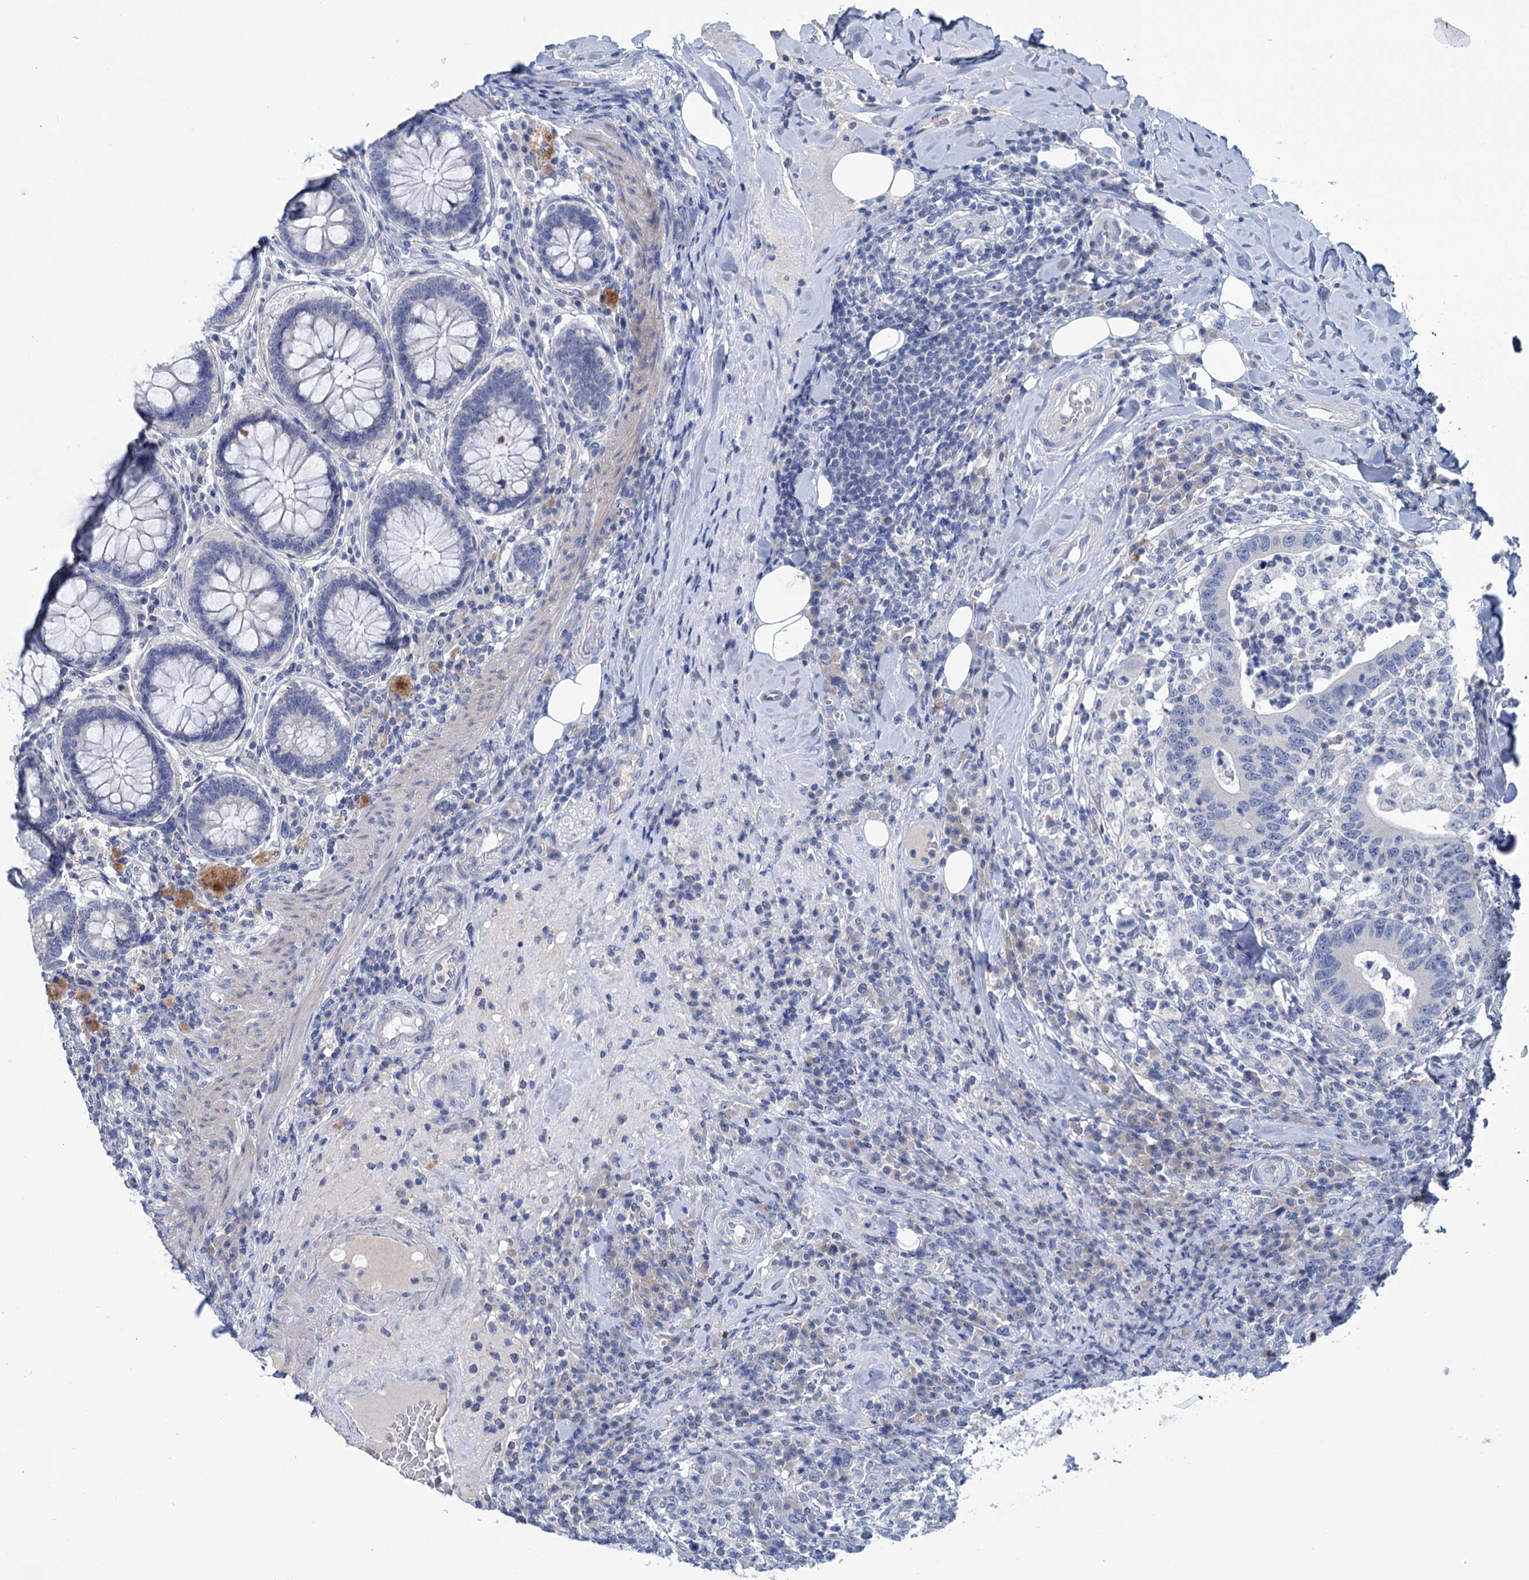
{"staining": {"intensity": "negative", "quantity": "none", "location": "none"}, "tissue": "colorectal cancer", "cell_type": "Tumor cells", "image_type": "cancer", "snomed": [{"axis": "morphology", "description": "Adenocarcinoma, NOS"}, {"axis": "topography", "description": "Colon"}], "caption": "Colorectal adenocarcinoma stained for a protein using IHC displays no expression tumor cells.", "gene": "MYOZ3", "patient": {"sex": "female", "age": 66}}